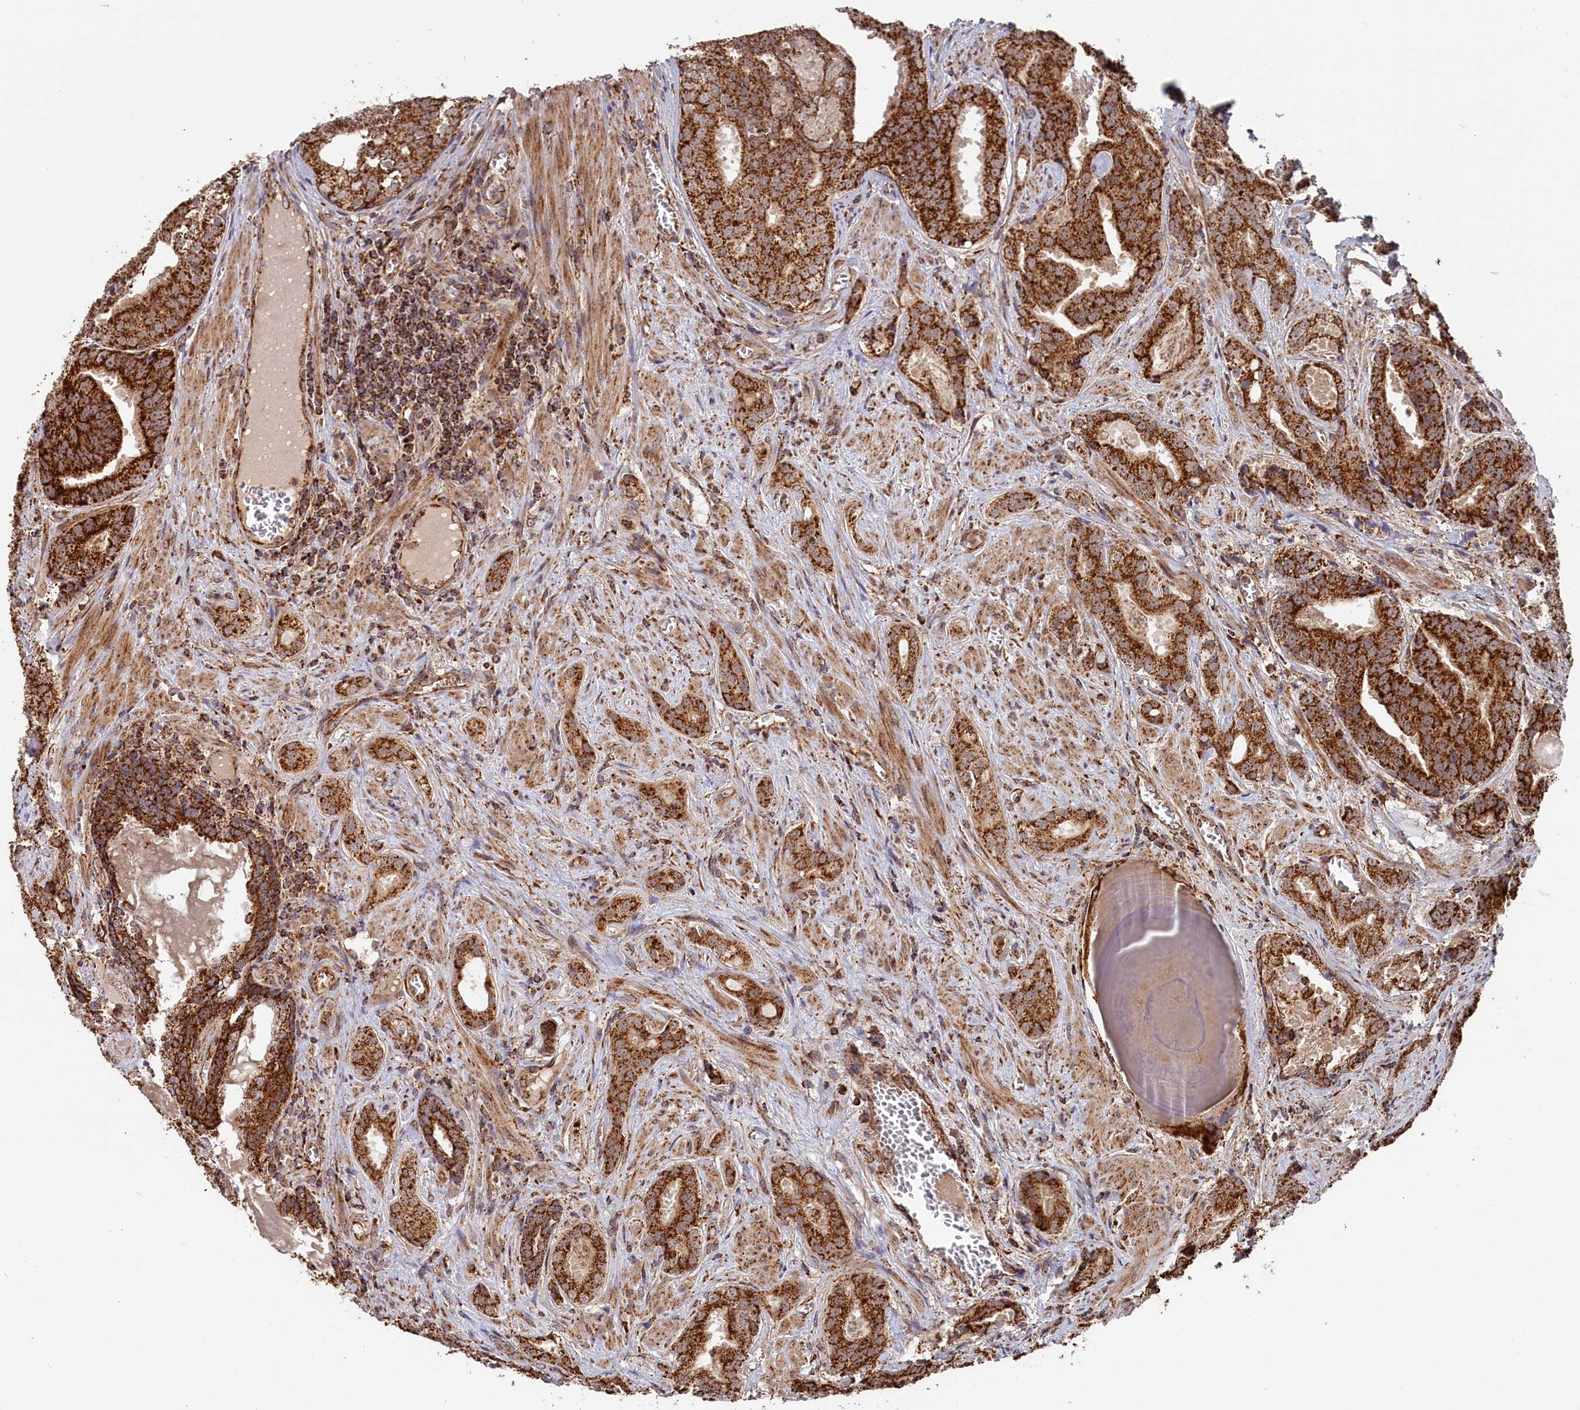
{"staining": {"intensity": "strong", "quantity": ">75%", "location": "cytoplasmic/membranous"}, "tissue": "prostate cancer", "cell_type": "Tumor cells", "image_type": "cancer", "snomed": [{"axis": "morphology", "description": "Adenocarcinoma, High grade"}, {"axis": "topography", "description": "Prostate"}], "caption": "Prostate cancer tissue shows strong cytoplasmic/membranous staining in approximately >75% of tumor cells", "gene": "MACROD1", "patient": {"sex": "male", "age": 55}}